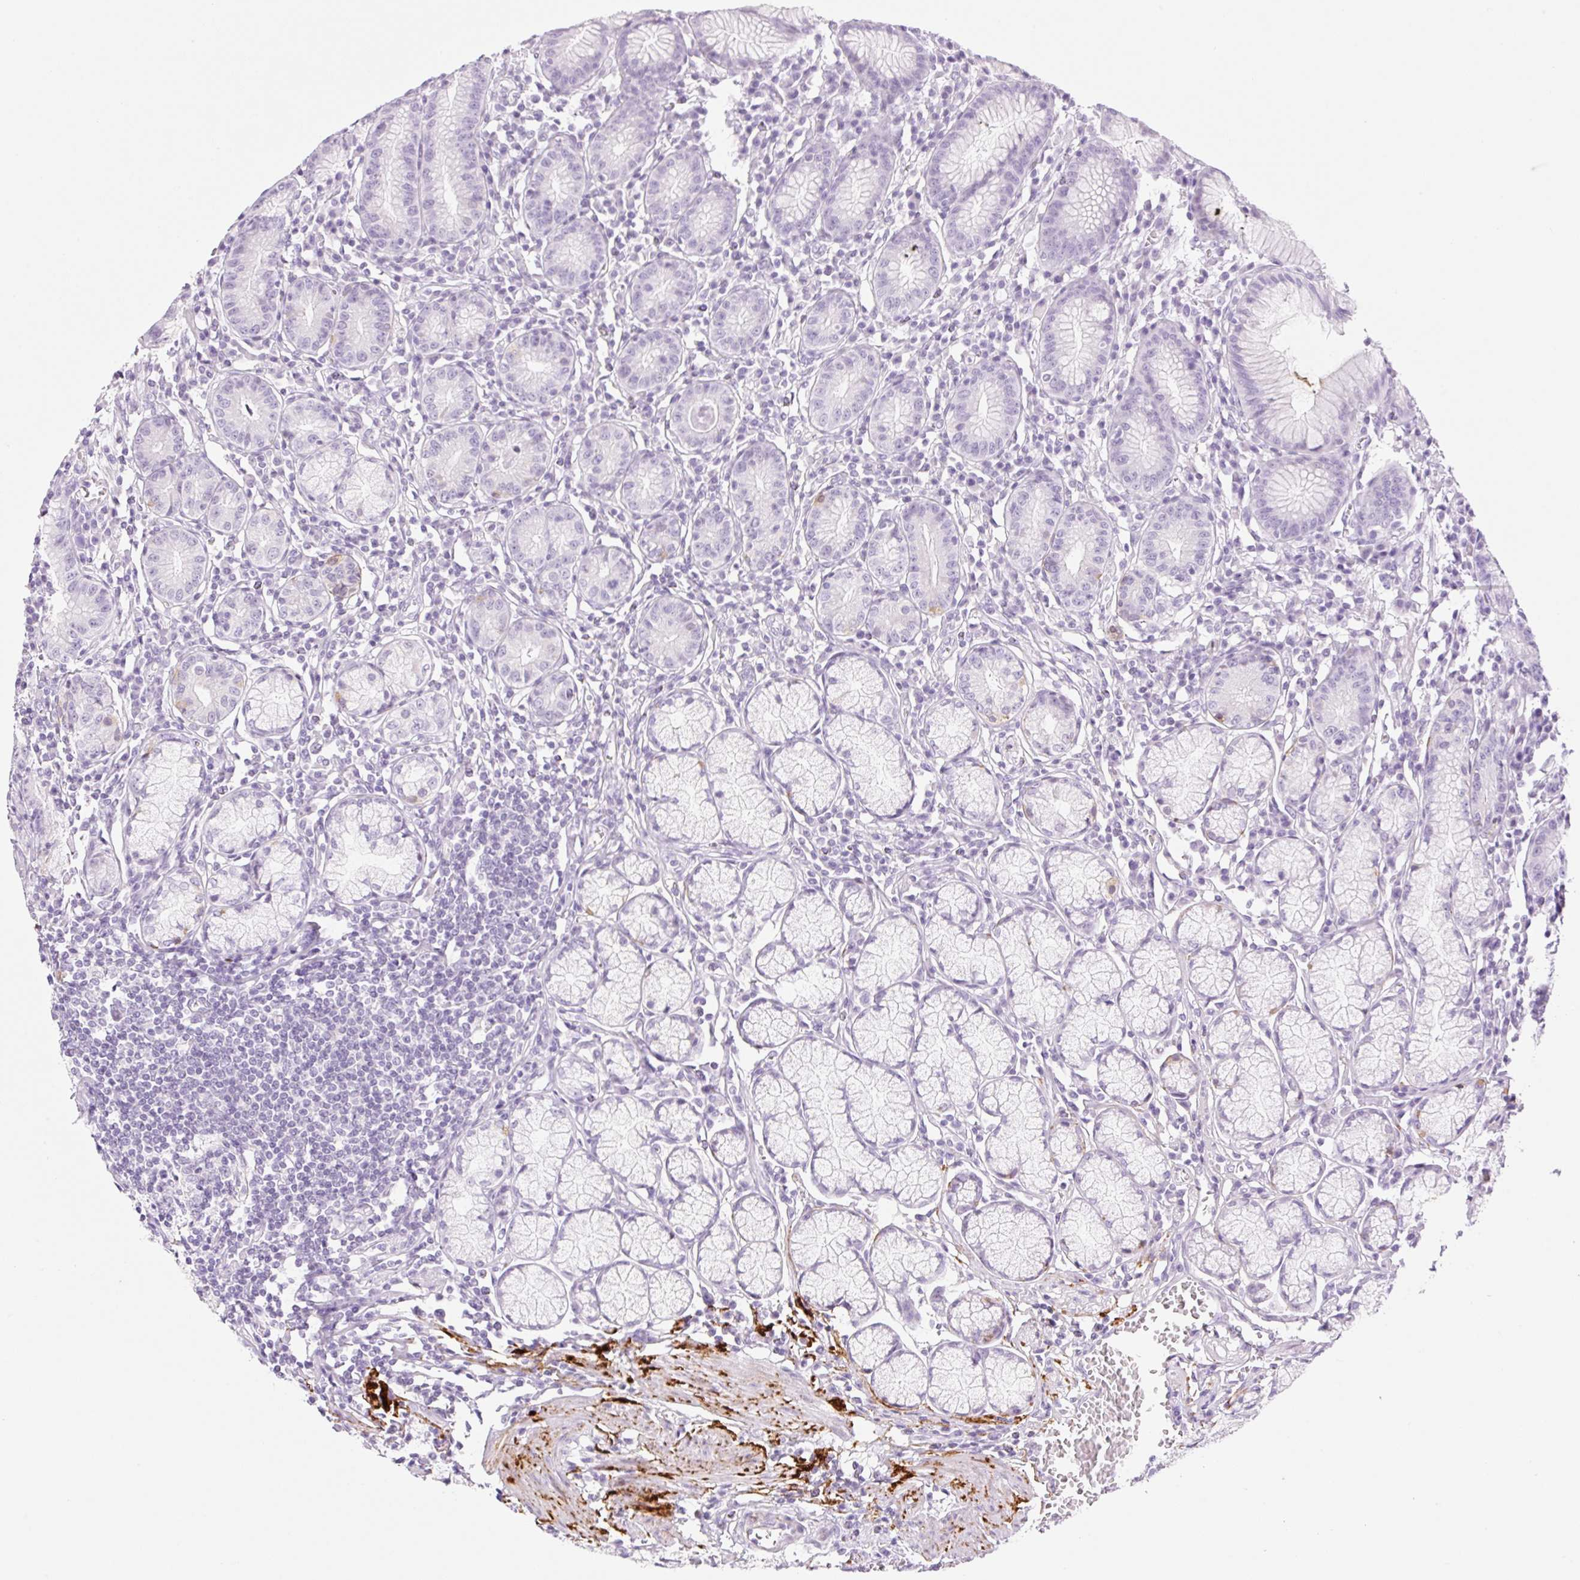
{"staining": {"intensity": "negative", "quantity": "none", "location": "none"}, "tissue": "stomach", "cell_type": "Glandular cells", "image_type": "normal", "snomed": [{"axis": "morphology", "description": "Normal tissue, NOS"}, {"axis": "topography", "description": "Stomach"}], "caption": "This is an IHC photomicrograph of normal human stomach. There is no positivity in glandular cells.", "gene": "SP140L", "patient": {"sex": "male", "age": 55}}